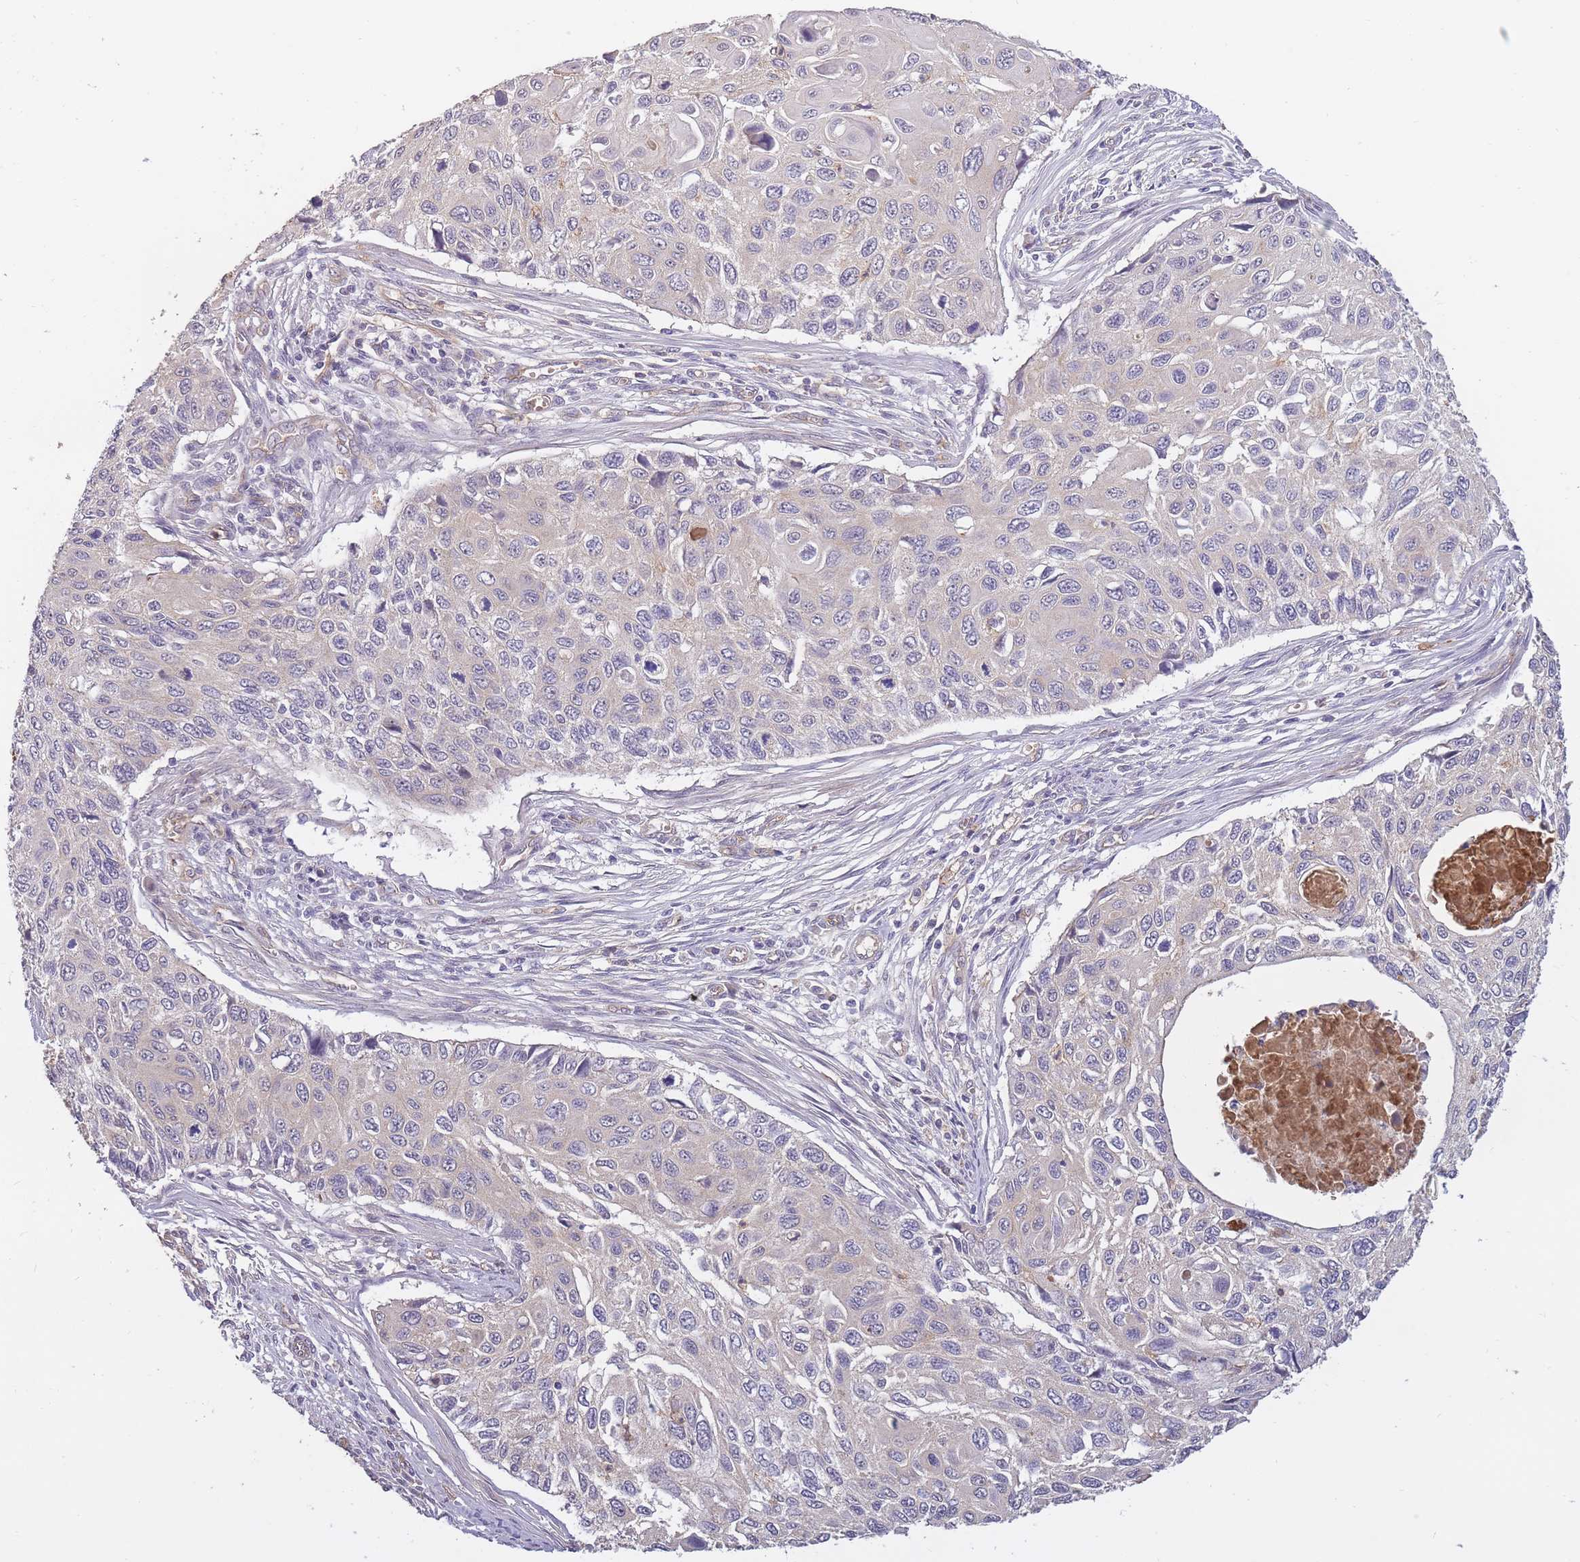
{"staining": {"intensity": "negative", "quantity": "none", "location": "none"}, "tissue": "cervical cancer", "cell_type": "Tumor cells", "image_type": "cancer", "snomed": [{"axis": "morphology", "description": "Squamous cell carcinoma, NOS"}, {"axis": "topography", "description": "Cervix"}], "caption": "A high-resolution micrograph shows IHC staining of cervical squamous cell carcinoma, which demonstrates no significant positivity in tumor cells. The staining was performed using DAB (3,3'-diaminobenzidine) to visualize the protein expression in brown, while the nuclei were stained in blue with hematoxylin (Magnification: 20x).", "gene": "KIAA1755", "patient": {"sex": "female", "age": 70}}